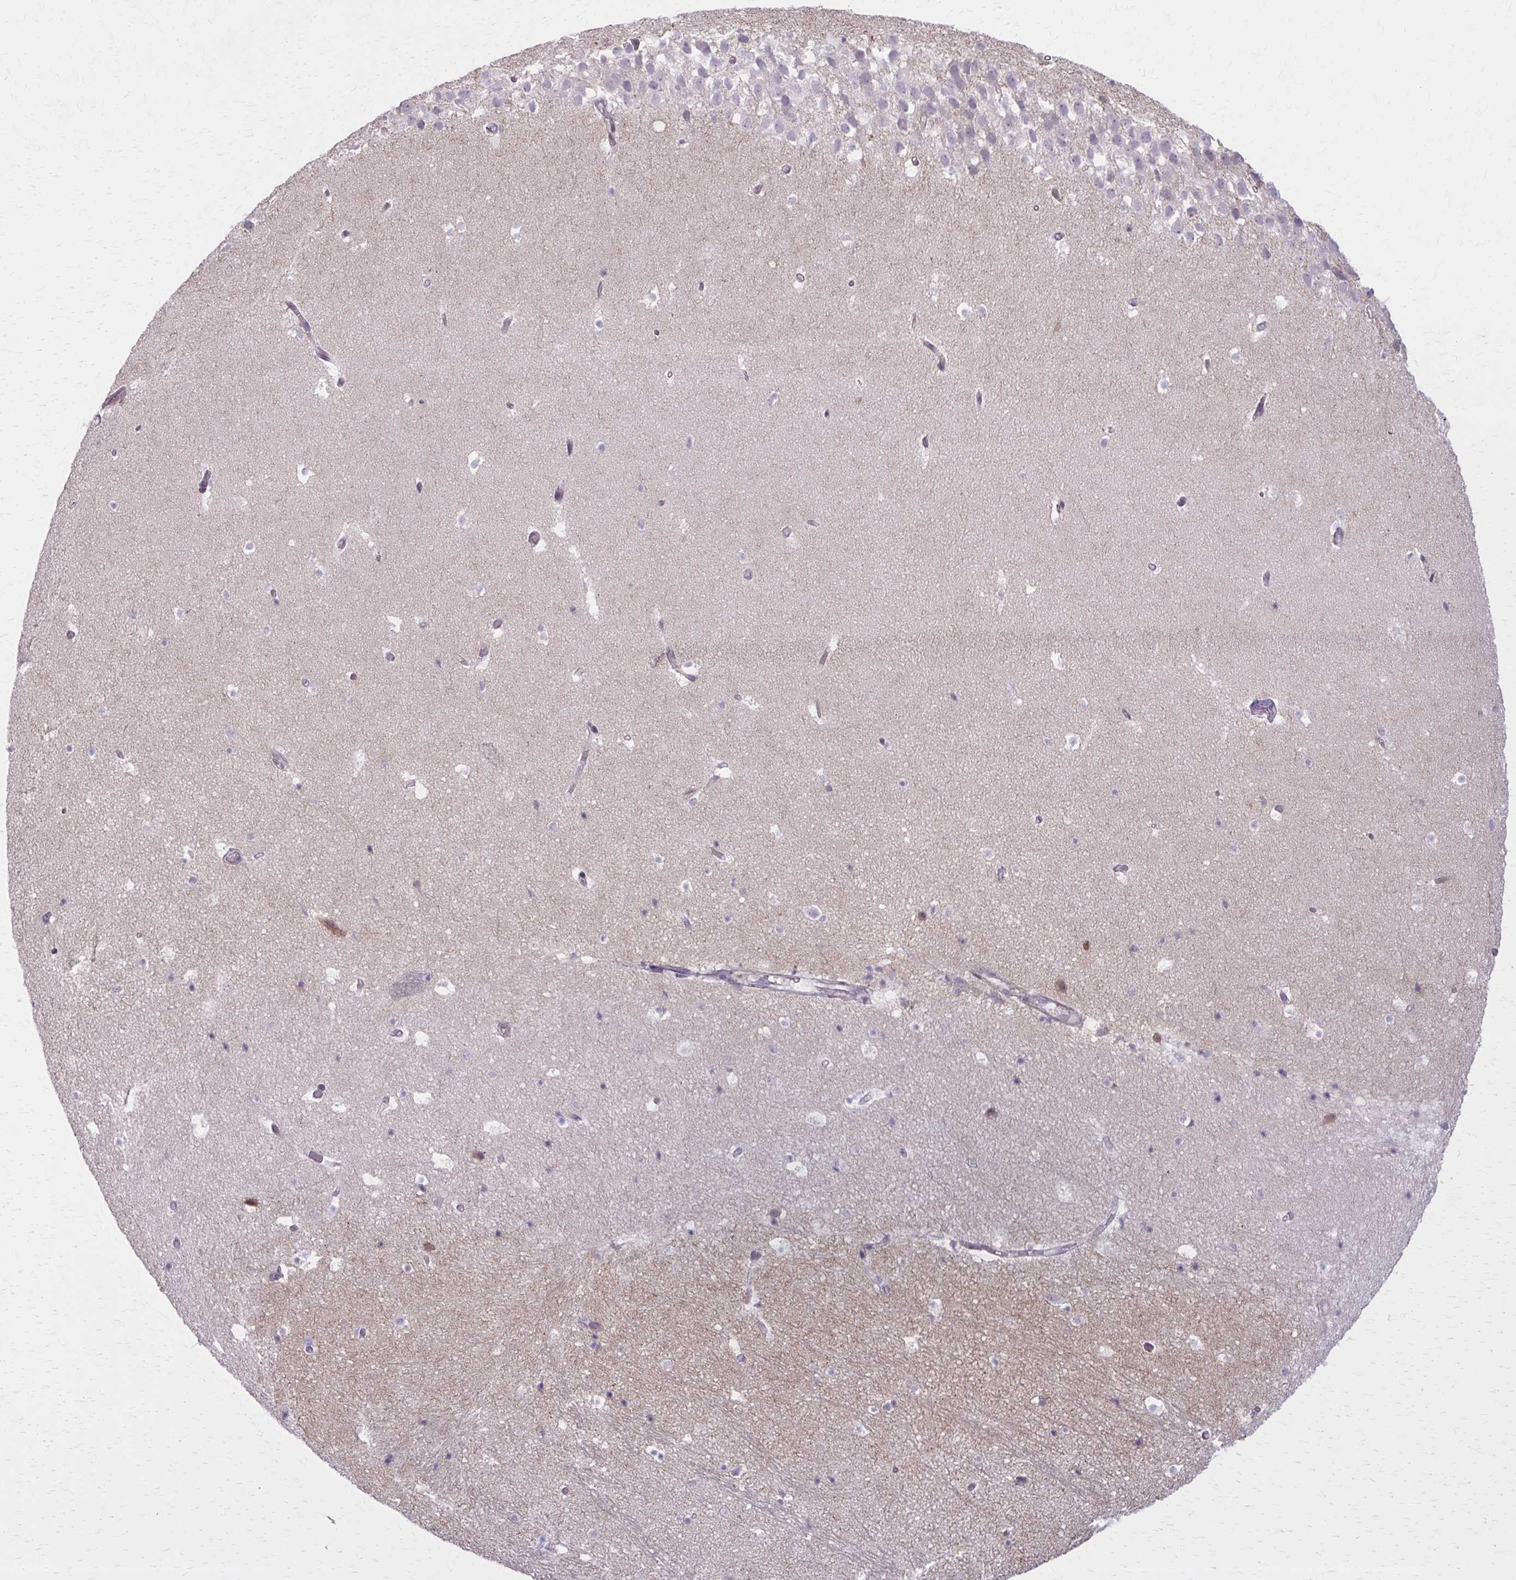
{"staining": {"intensity": "weak", "quantity": "<25%", "location": "cytoplasmic/membranous"}, "tissue": "hippocampus", "cell_type": "Glial cells", "image_type": "normal", "snomed": [{"axis": "morphology", "description": "Normal tissue, NOS"}, {"axis": "topography", "description": "Hippocampus"}], "caption": "The image exhibits no significant staining in glial cells of hippocampus.", "gene": "NUMBL", "patient": {"sex": "male", "age": 26}}